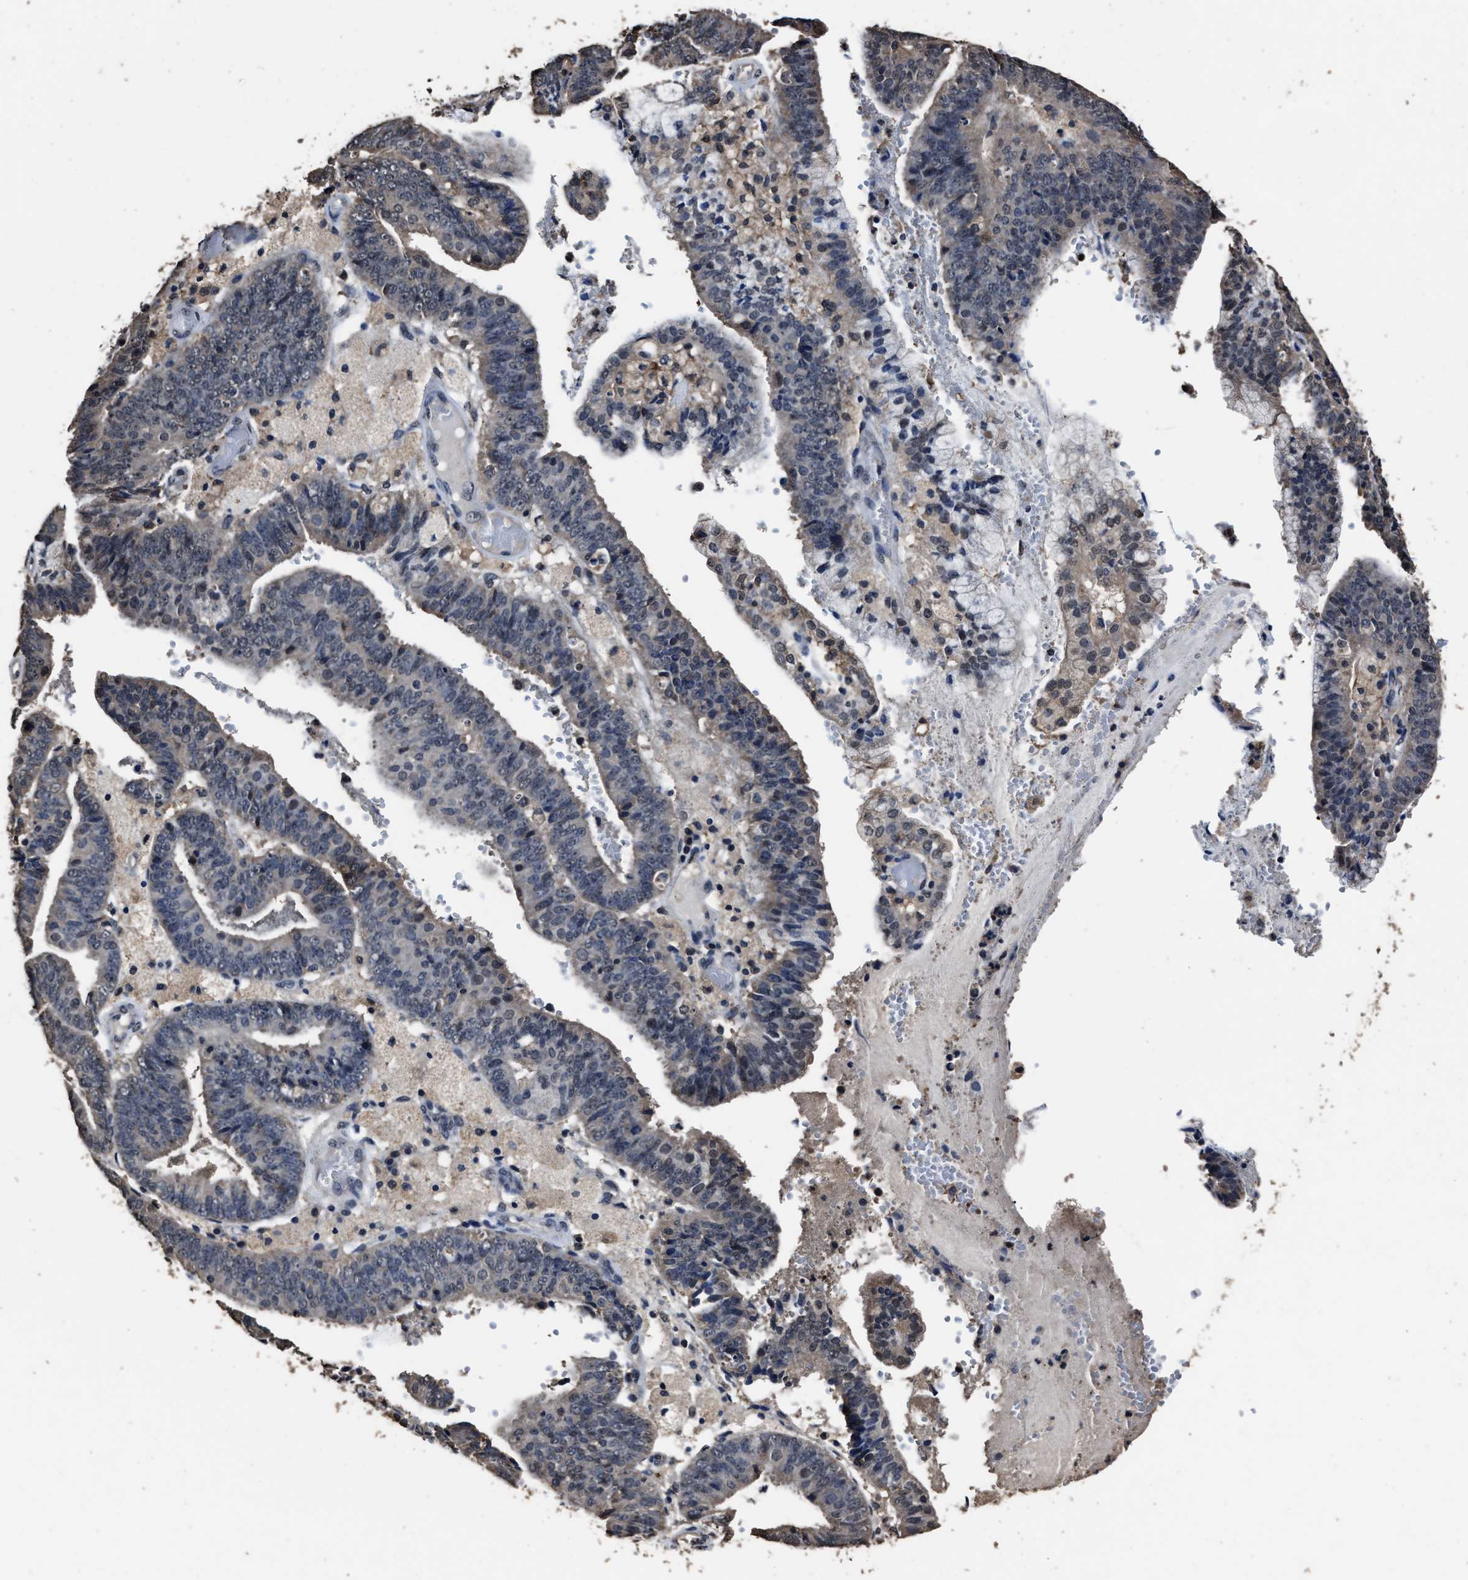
{"staining": {"intensity": "weak", "quantity": "<25%", "location": "cytoplasmic/membranous"}, "tissue": "endometrial cancer", "cell_type": "Tumor cells", "image_type": "cancer", "snomed": [{"axis": "morphology", "description": "Adenocarcinoma, NOS"}, {"axis": "topography", "description": "Endometrium"}], "caption": "The micrograph reveals no significant positivity in tumor cells of adenocarcinoma (endometrial).", "gene": "RSBN1L", "patient": {"sex": "female", "age": 63}}